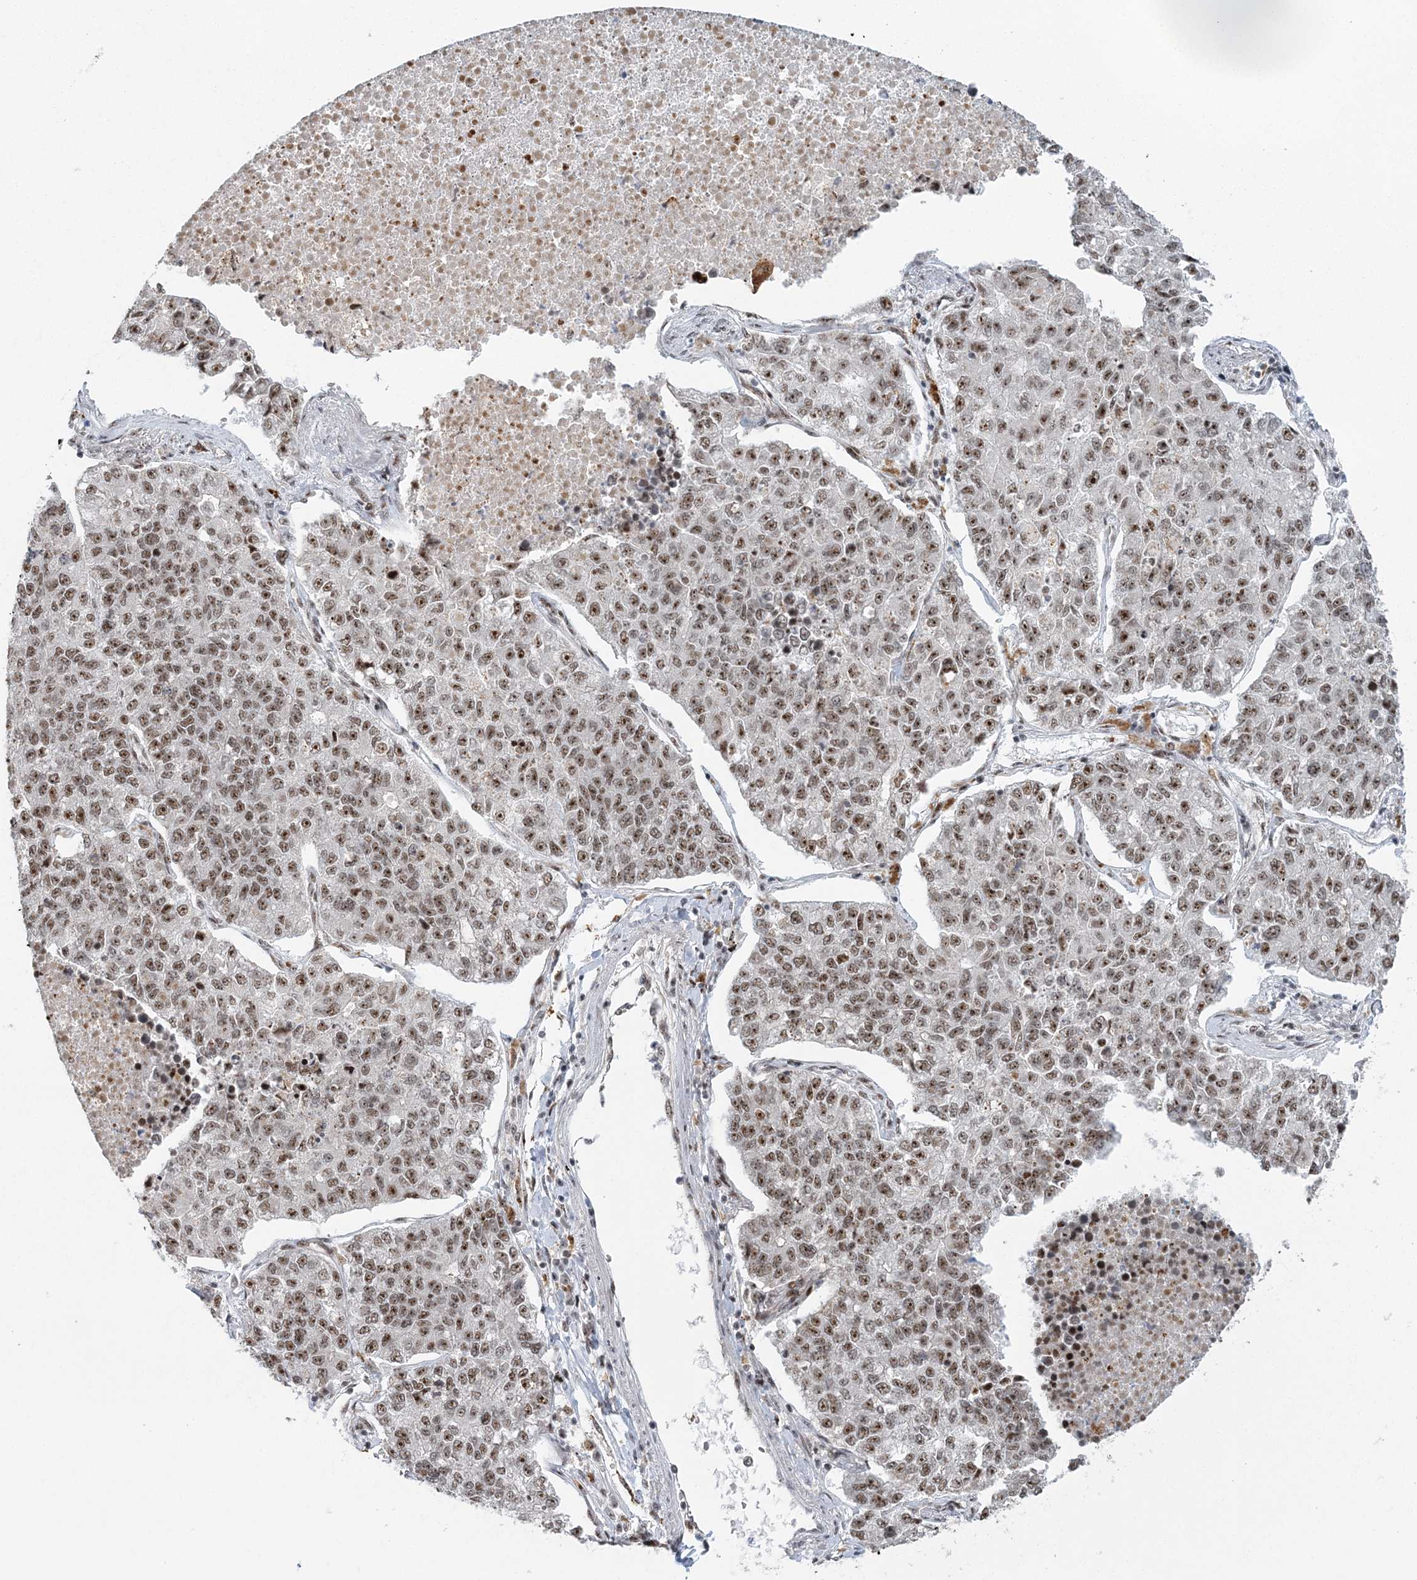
{"staining": {"intensity": "moderate", "quantity": ">75%", "location": "nuclear"}, "tissue": "lung cancer", "cell_type": "Tumor cells", "image_type": "cancer", "snomed": [{"axis": "morphology", "description": "Adenocarcinoma, NOS"}, {"axis": "topography", "description": "Lung"}], "caption": "The image exhibits staining of lung cancer, revealing moderate nuclear protein positivity (brown color) within tumor cells.", "gene": "CWC22", "patient": {"sex": "male", "age": 49}}